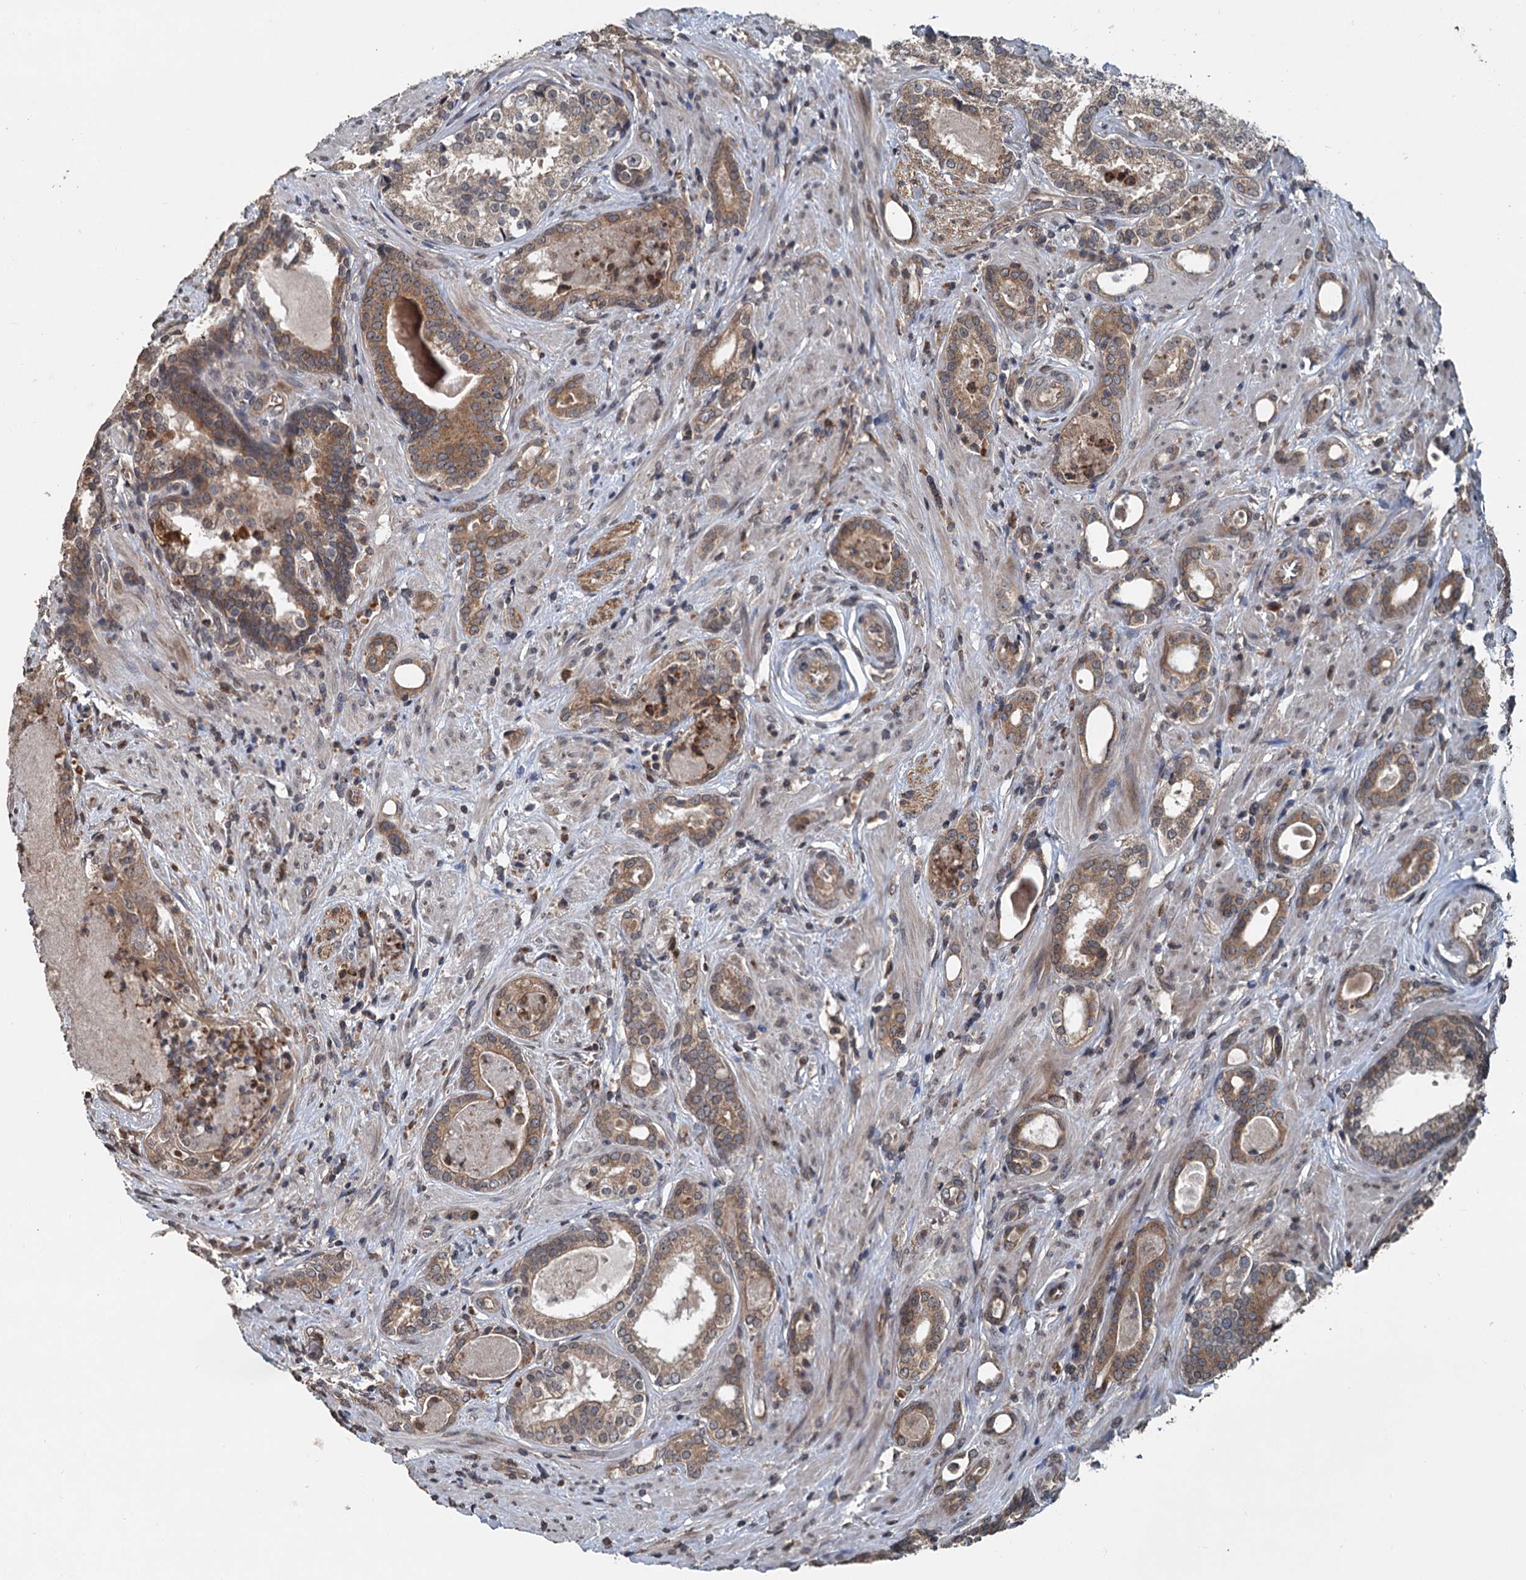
{"staining": {"intensity": "moderate", "quantity": "25%-75%", "location": "cytoplasmic/membranous"}, "tissue": "prostate cancer", "cell_type": "Tumor cells", "image_type": "cancer", "snomed": [{"axis": "morphology", "description": "Adenocarcinoma, High grade"}, {"axis": "topography", "description": "Prostate"}], "caption": "This is an image of immunohistochemistry staining of prostate cancer (high-grade adenocarcinoma), which shows moderate positivity in the cytoplasmic/membranous of tumor cells.", "gene": "N4BP2L2", "patient": {"sex": "male", "age": 58}}